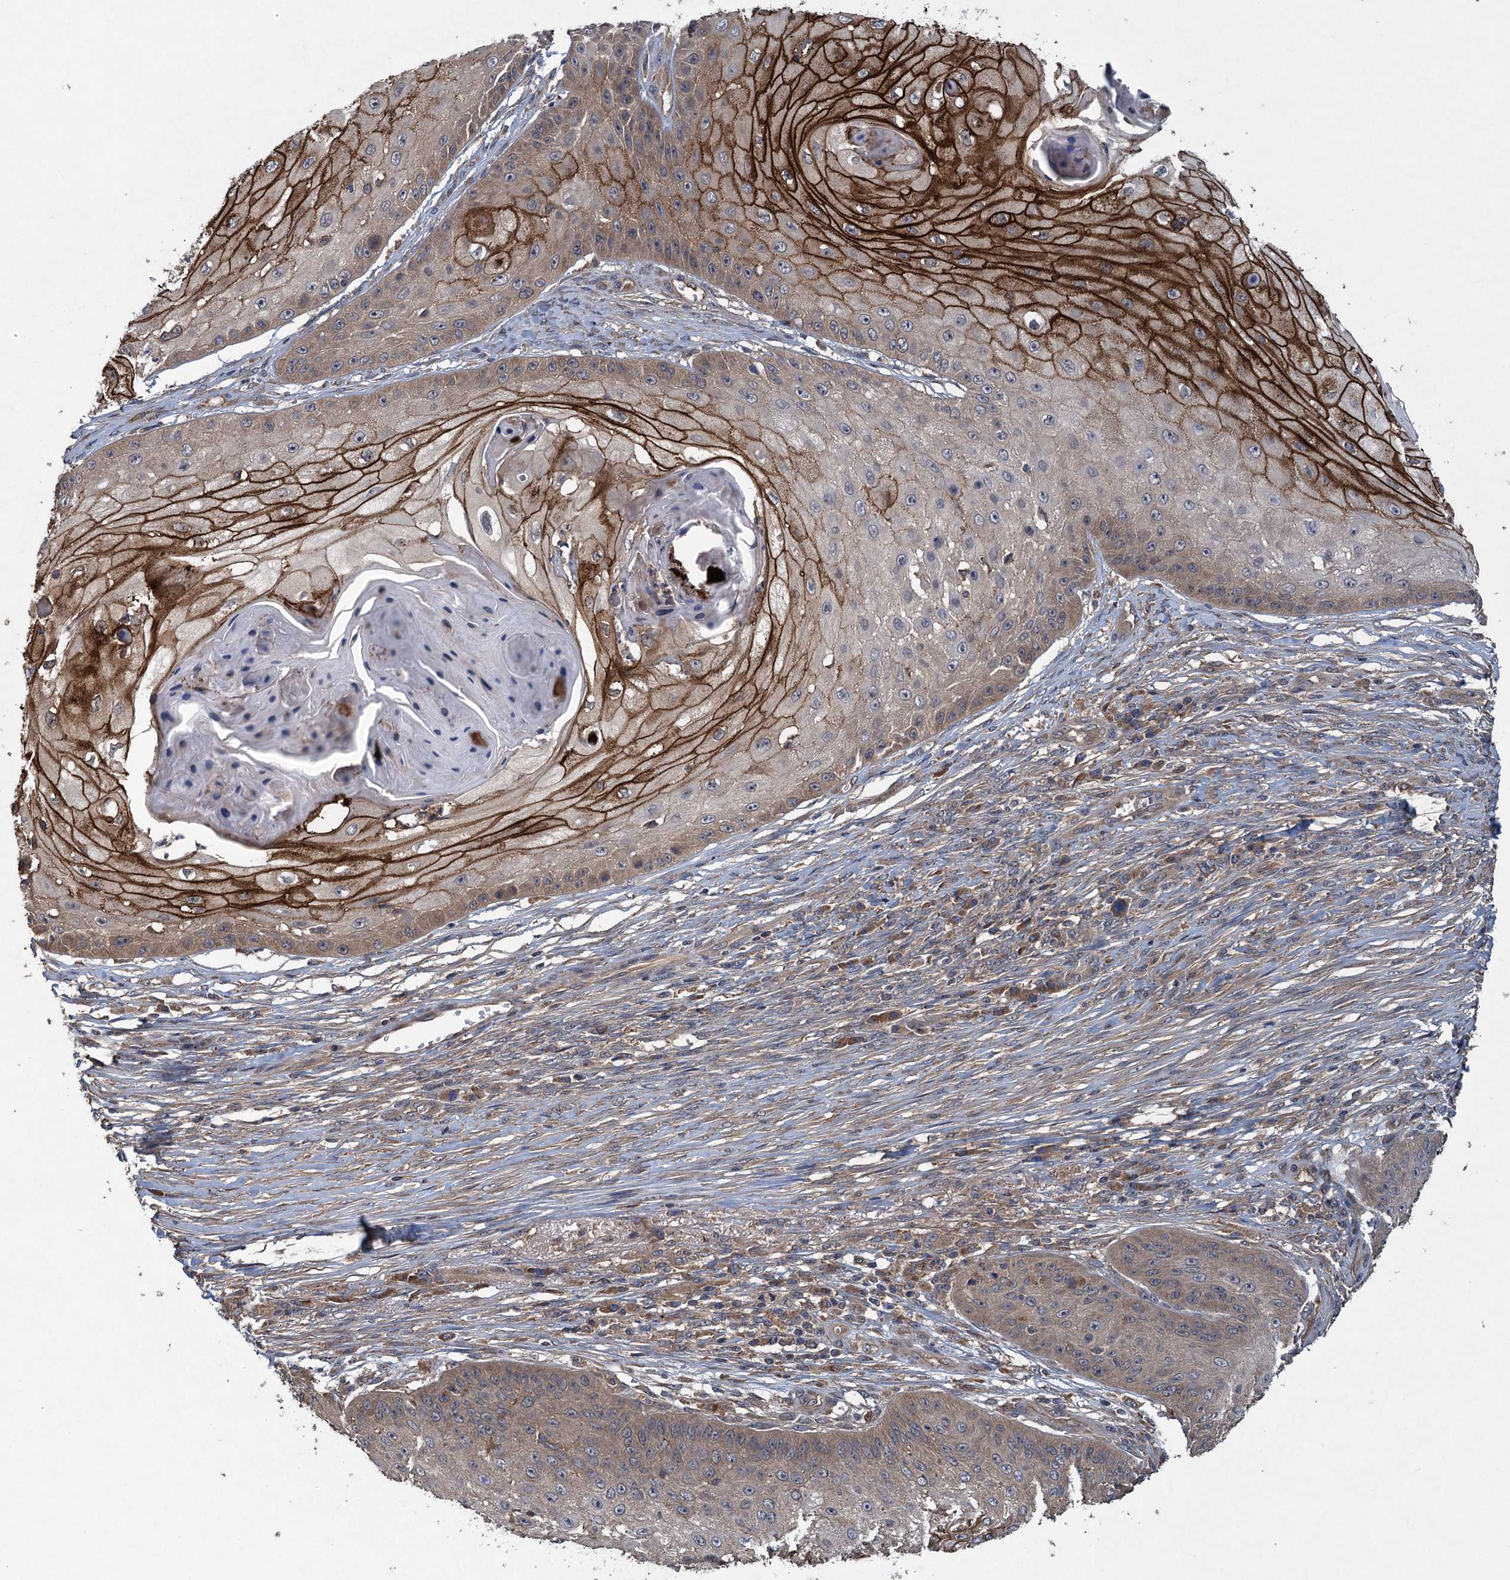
{"staining": {"intensity": "moderate", "quantity": "25%-75%", "location": "cytoplasmic/membranous"}, "tissue": "skin cancer", "cell_type": "Tumor cells", "image_type": "cancer", "snomed": [{"axis": "morphology", "description": "Squamous cell carcinoma, NOS"}, {"axis": "topography", "description": "Skin"}], "caption": "Immunohistochemical staining of human squamous cell carcinoma (skin) displays medium levels of moderate cytoplasmic/membranous protein staining in about 25%-75% of tumor cells. (Stains: DAB in brown, nuclei in blue, Microscopy: brightfield microscopy at high magnification).", "gene": "CNTN5", "patient": {"sex": "male", "age": 70}}